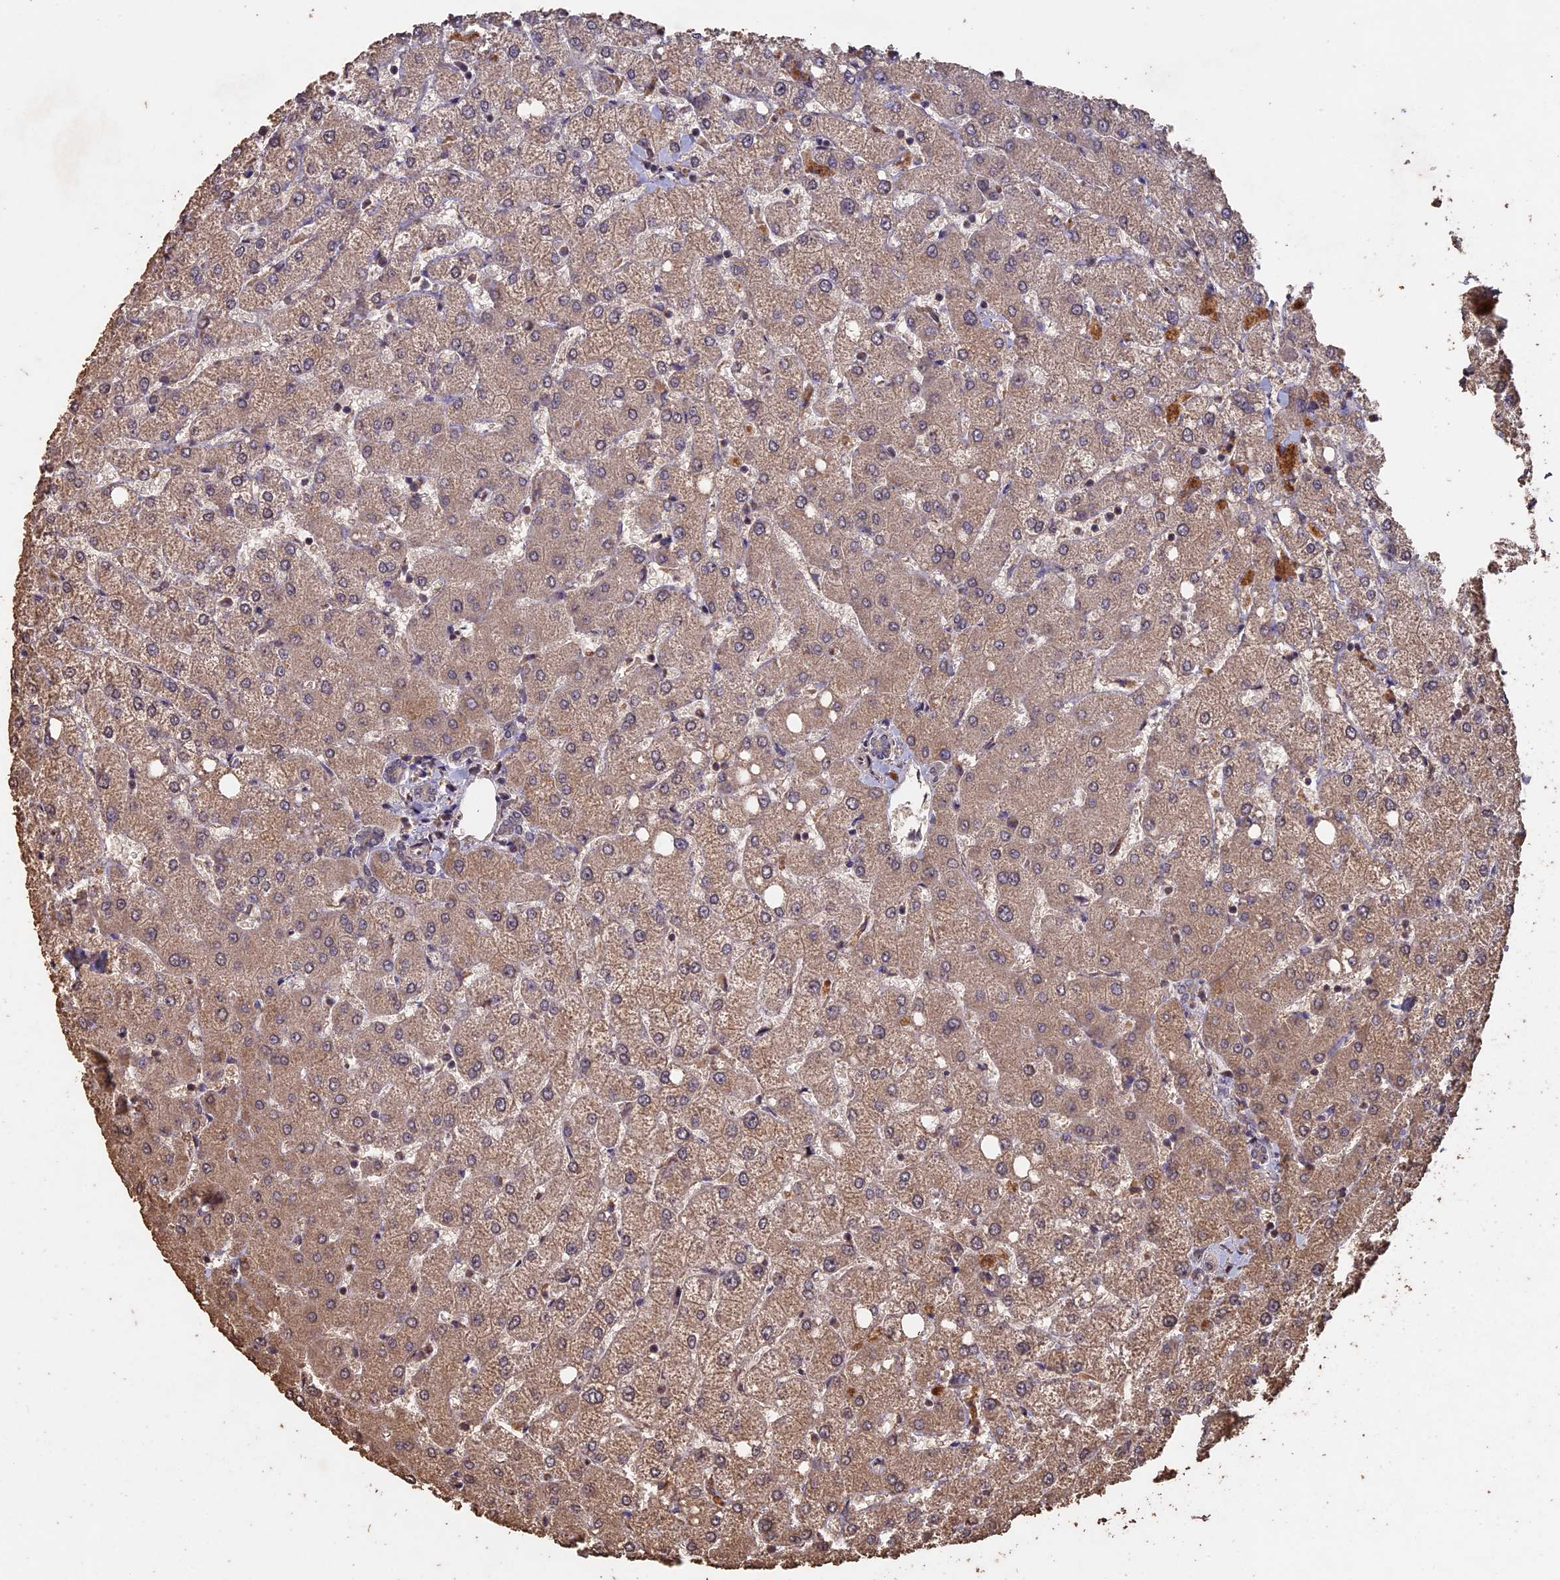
{"staining": {"intensity": "weak", "quantity": "25%-75%", "location": "cytoplasmic/membranous"}, "tissue": "liver", "cell_type": "Cholangiocytes", "image_type": "normal", "snomed": [{"axis": "morphology", "description": "Normal tissue, NOS"}, {"axis": "topography", "description": "Liver"}], "caption": "Liver stained for a protein (brown) exhibits weak cytoplasmic/membranous positive staining in approximately 25%-75% of cholangiocytes.", "gene": "HUNK", "patient": {"sex": "female", "age": 54}}